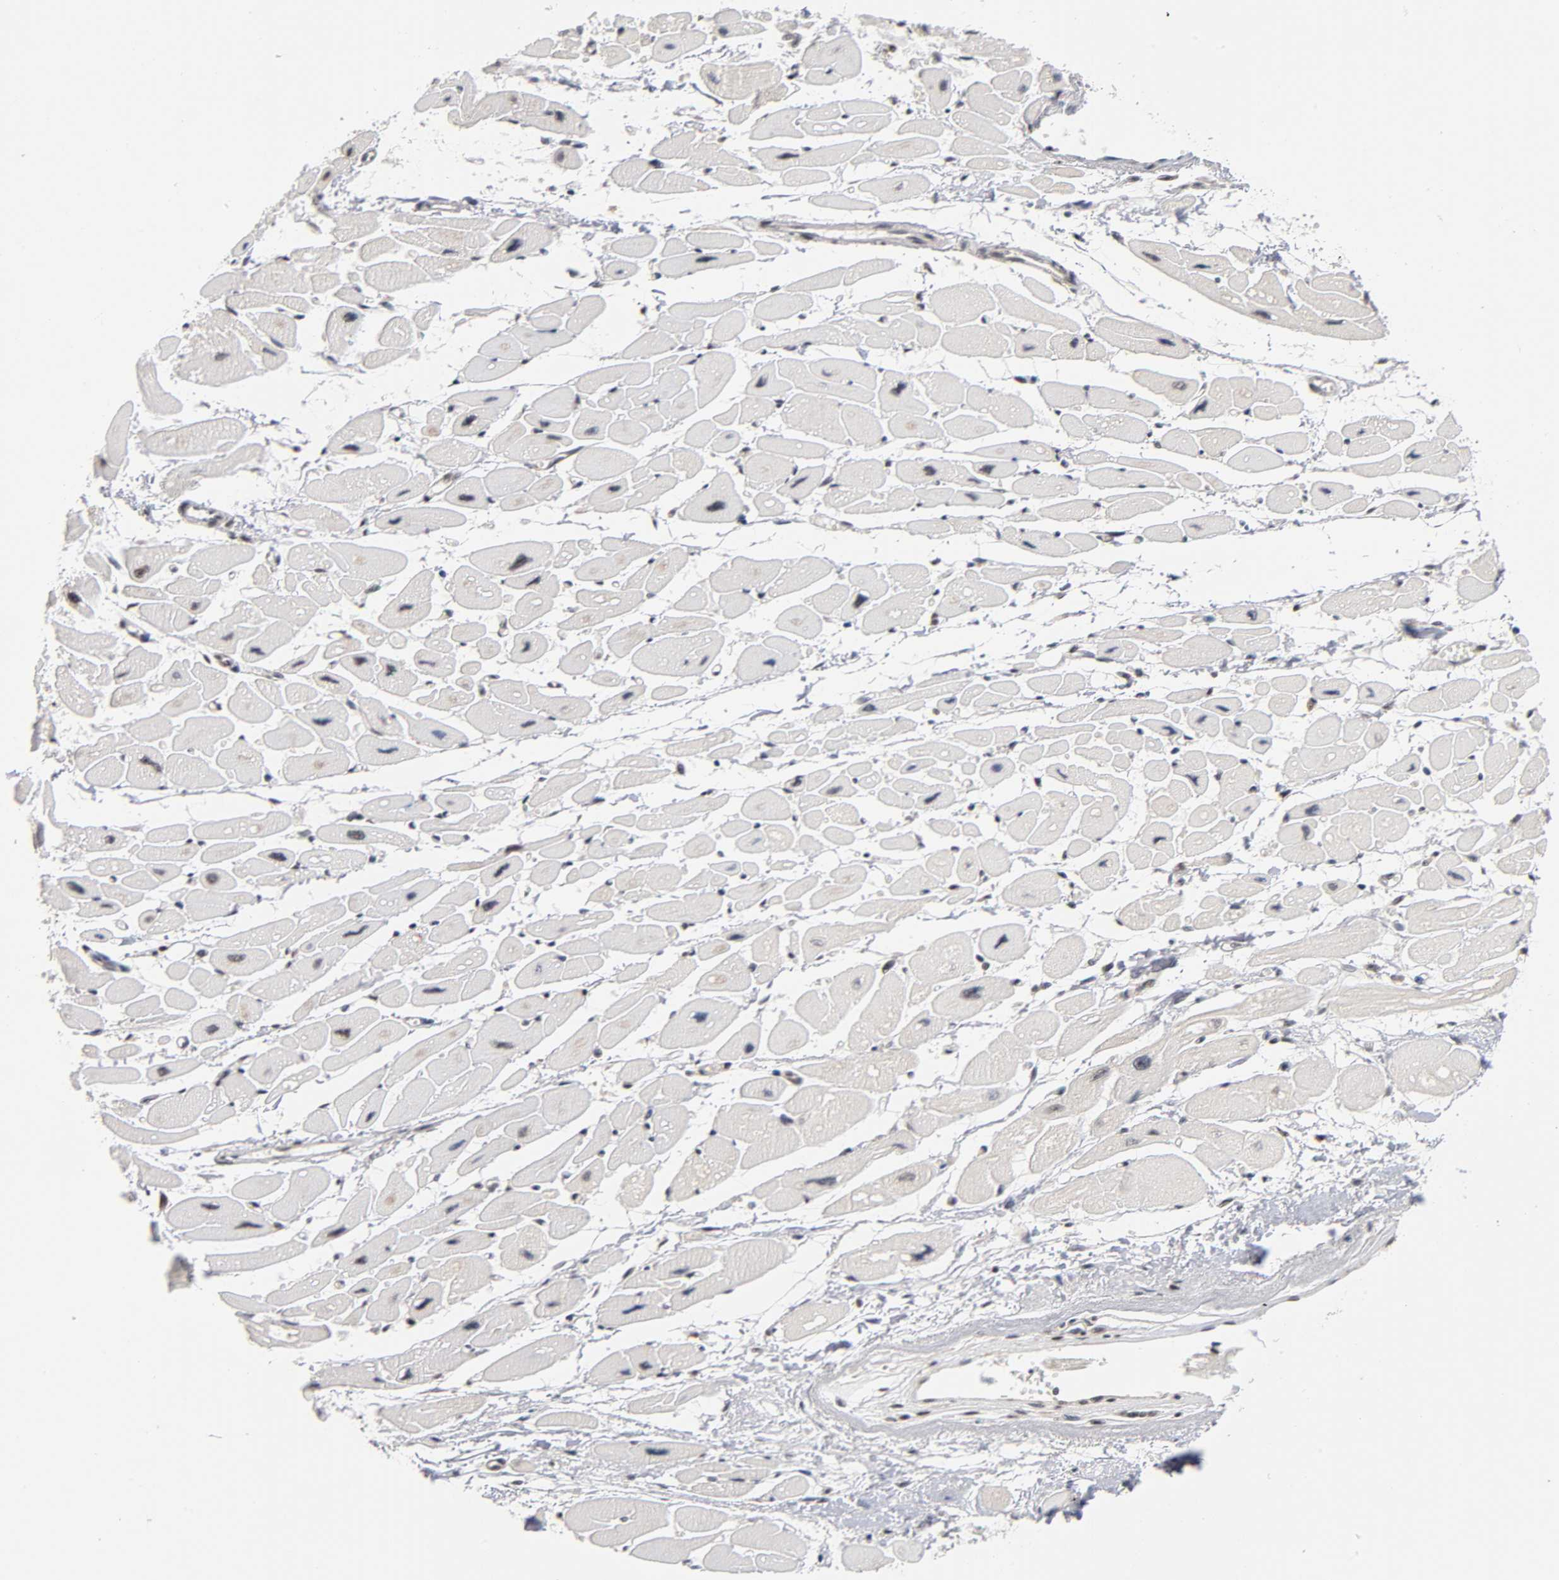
{"staining": {"intensity": "moderate", "quantity": "25%-75%", "location": "nuclear"}, "tissue": "heart muscle", "cell_type": "Cardiomyocytes", "image_type": "normal", "snomed": [{"axis": "morphology", "description": "Normal tissue, NOS"}, {"axis": "topography", "description": "Heart"}], "caption": "Immunohistochemistry (IHC) image of unremarkable heart muscle: heart muscle stained using IHC demonstrates medium levels of moderate protein expression localized specifically in the nuclear of cardiomyocytes, appearing as a nuclear brown color.", "gene": "ILKAP", "patient": {"sex": "female", "age": 54}}